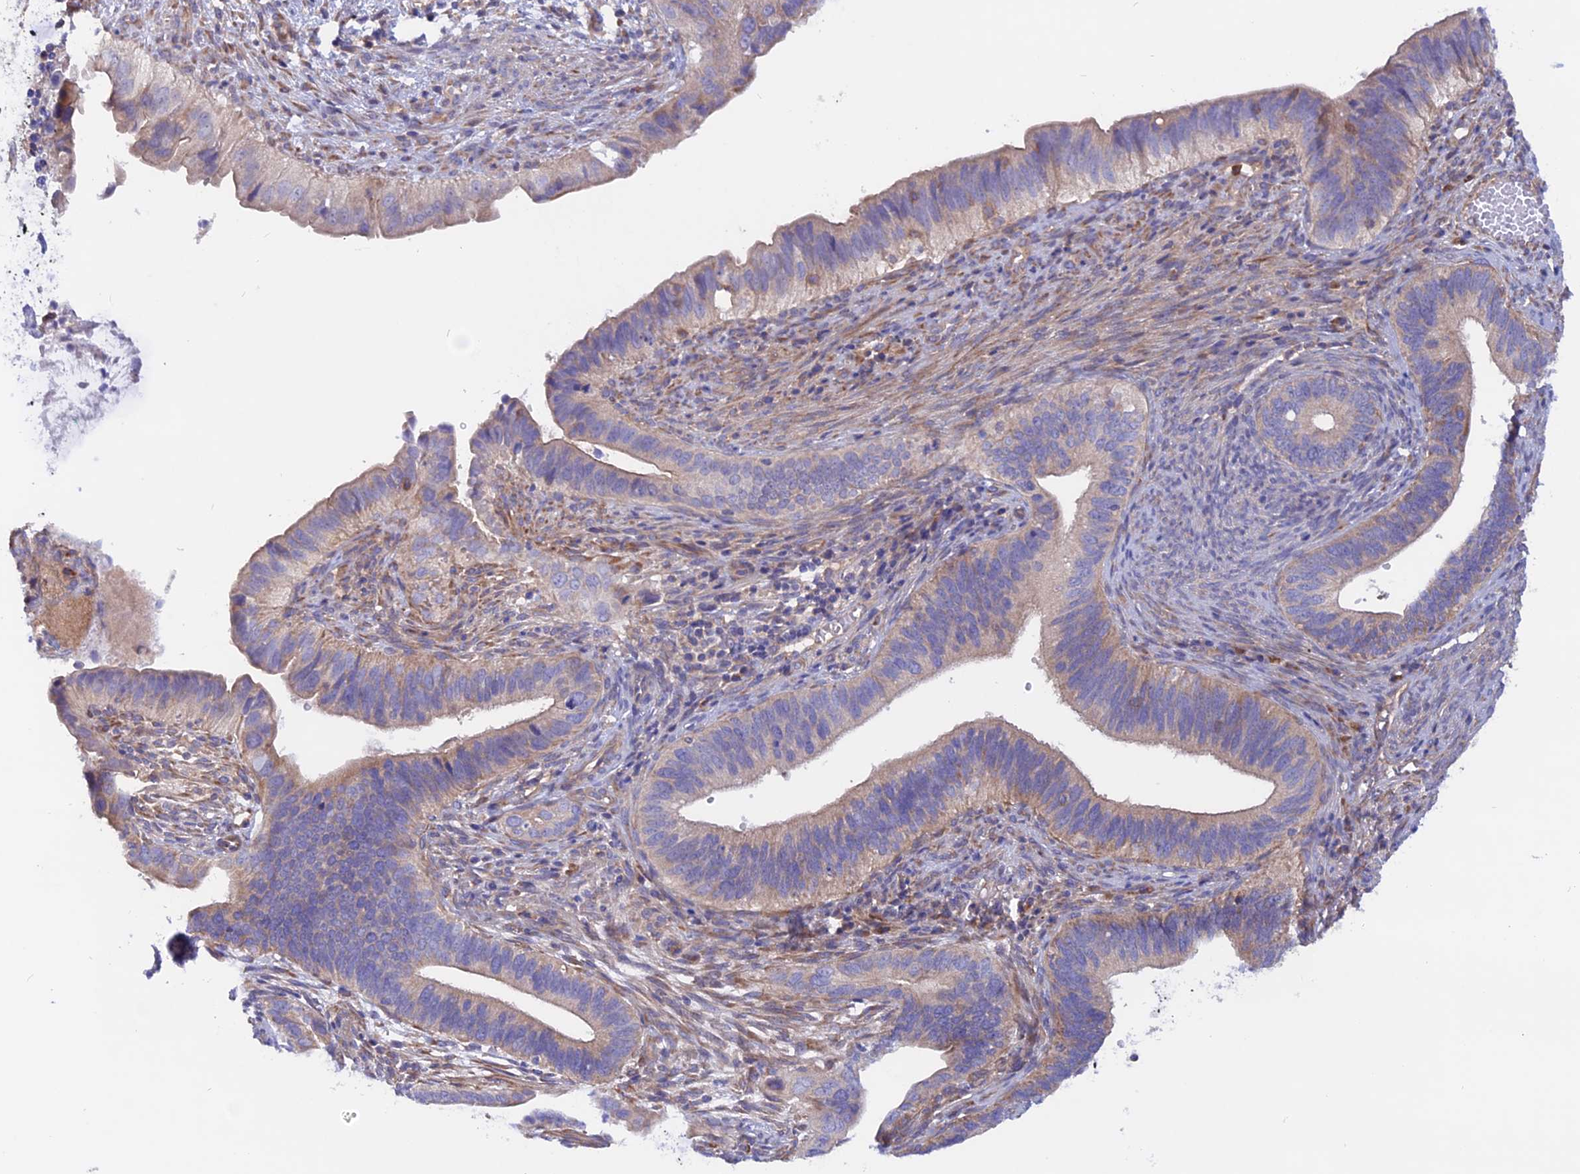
{"staining": {"intensity": "weak", "quantity": "25%-75%", "location": "cytoplasmic/membranous"}, "tissue": "cervical cancer", "cell_type": "Tumor cells", "image_type": "cancer", "snomed": [{"axis": "morphology", "description": "Adenocarcinoma, NOS"}, {"axis": "topography", "description": "Cervix"}], "caption": "The histopathology image reveals immunohistochemical staining of adenocarcinoma (cervical). There is weak cytoplasmic/membranous staining is seen in about 25%-75% of tumor cells.", "gene": "HYCC1", "patient": {"sex": "female", "age": 42}}